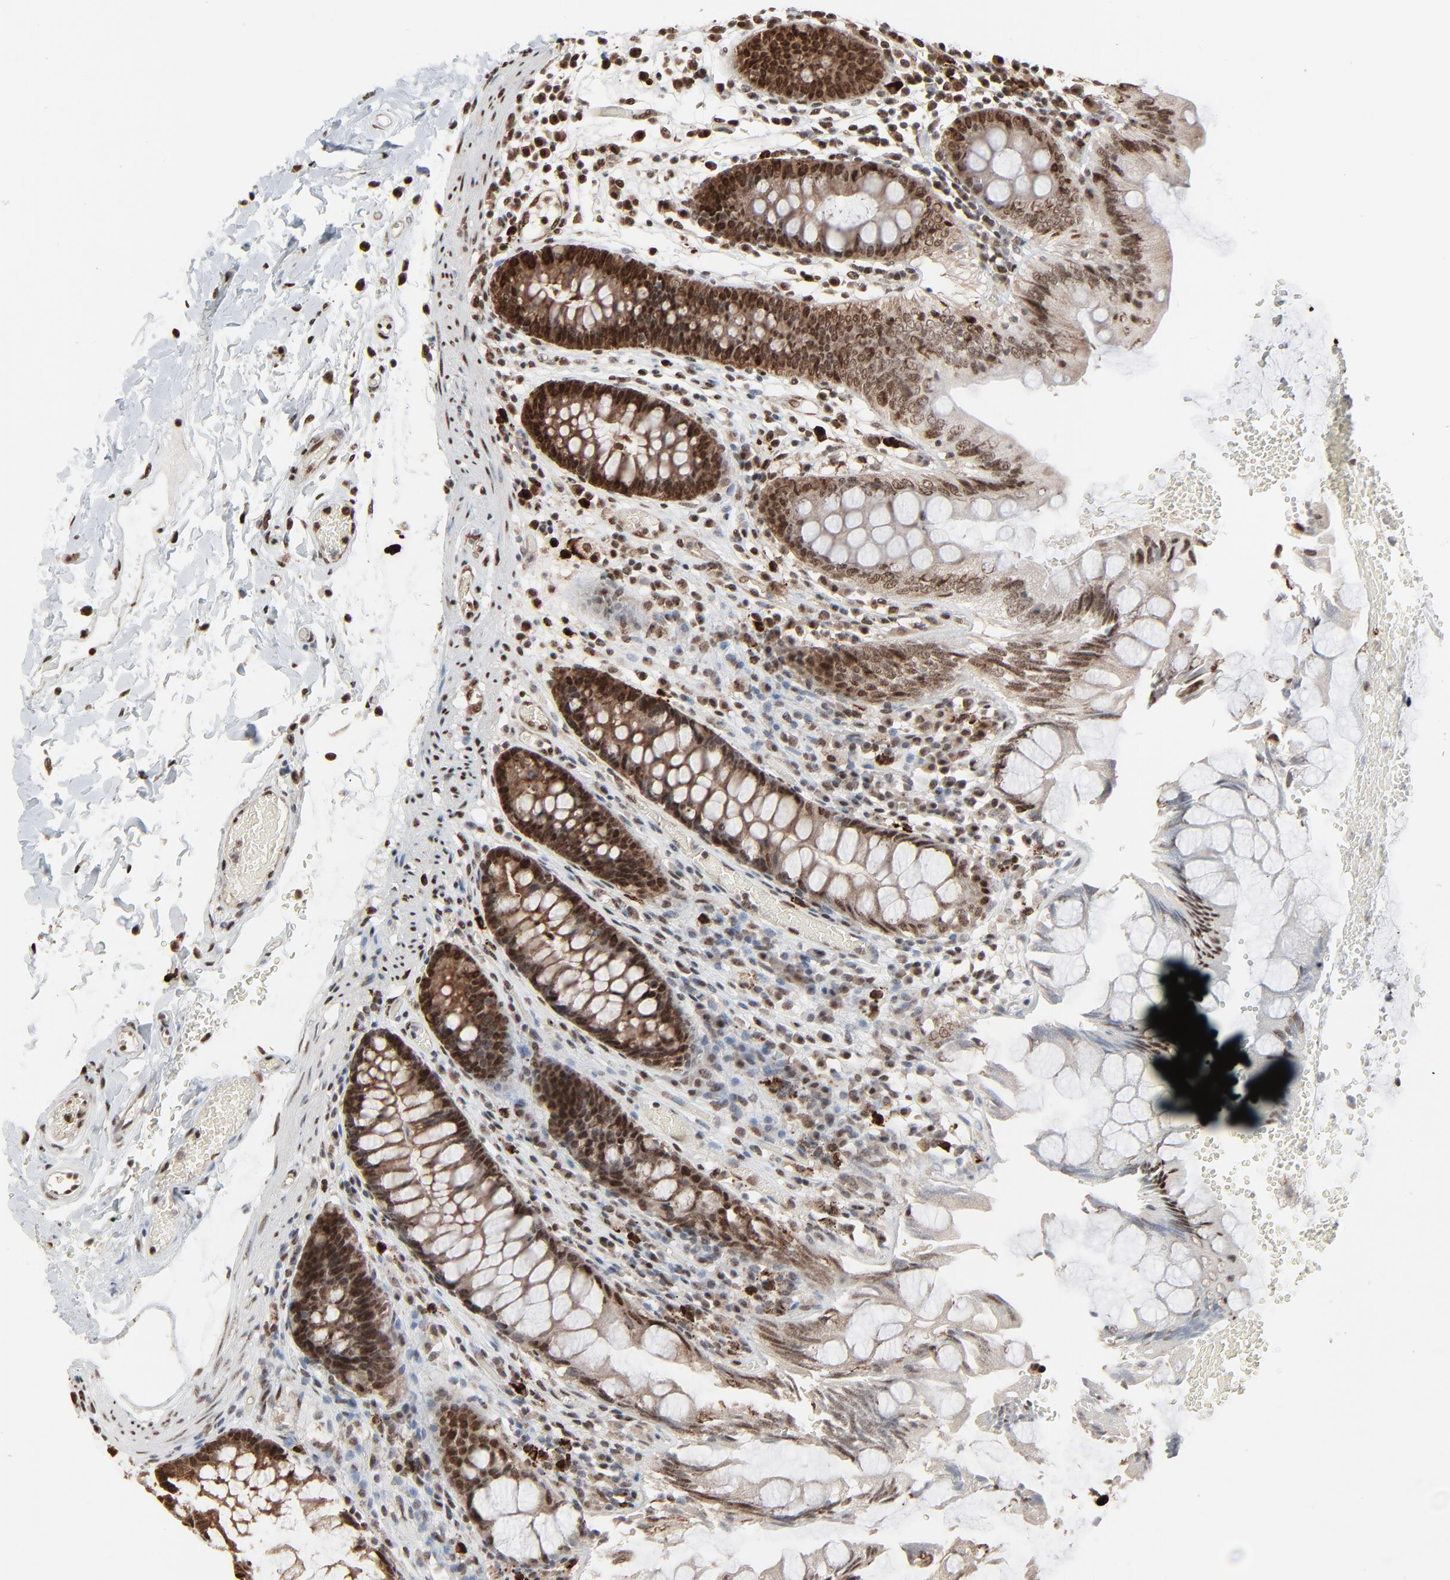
{"staining": {"intensity": "strong", "quantity": ">75%", "location": "nuclear"}, "tissue": "colon", "cell_type": "Endothelial cells", "image_type": "normal", "snomed": [{"axis": "morphology", "description": "Normal tissue, NOS"}, {"axis": "topography", "description": "Smooth muscle"}, {"axis": "topography", "description": "Colon"}], "caption": "Endothelial cells show strong nuclear expression in approximately >75% of cells in benign colon.", "gene": "MEIS2", "patient": {"sex": "male", "age": 67}}